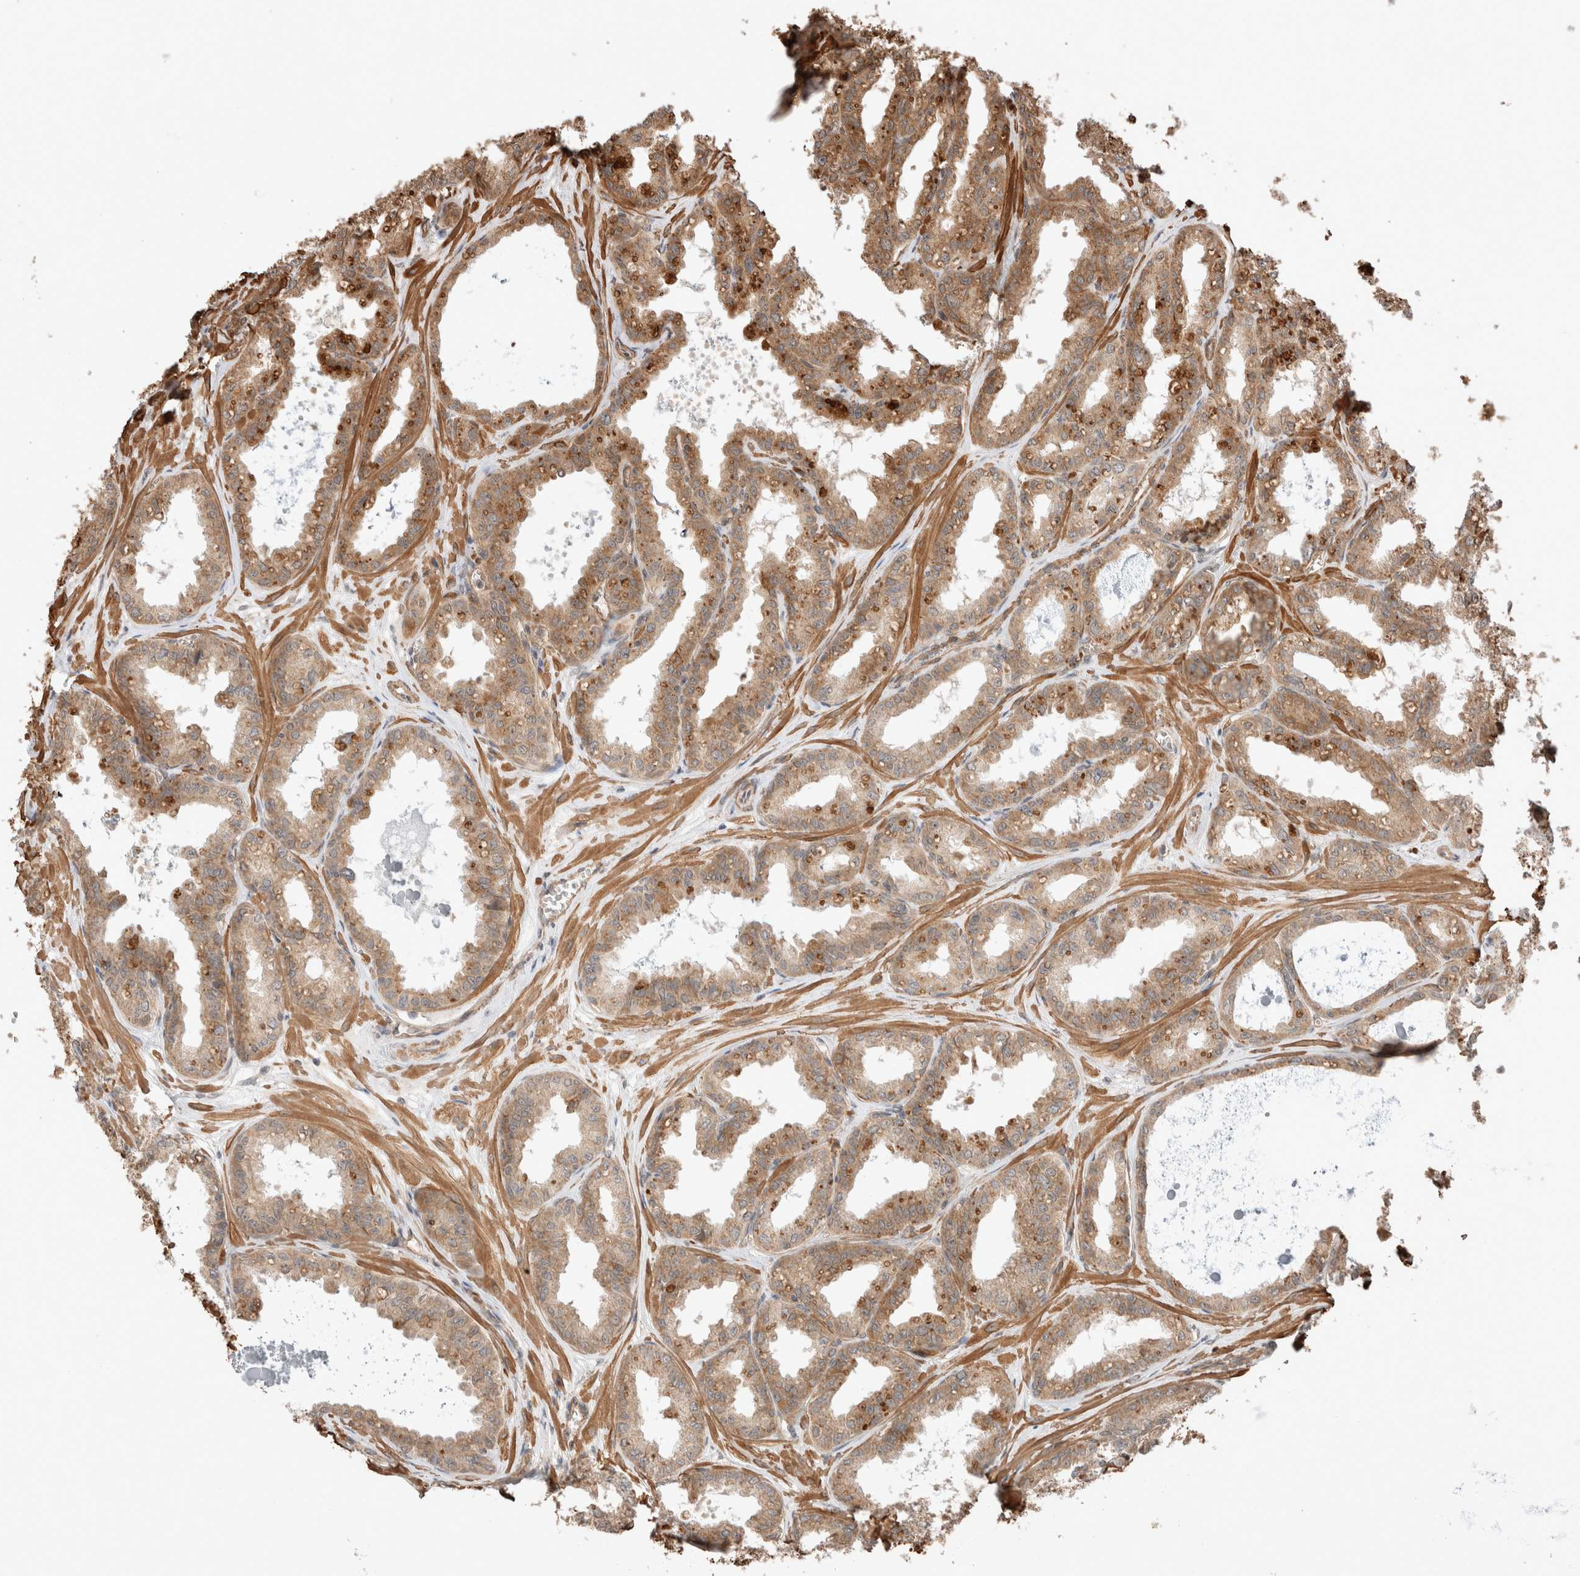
{"staining": {"intensity": "moderate", "quantity": ">75%", "location": "cytoplasmic/membranous"}, "tissue": "seminal vesicle", "cell_type": "Glandular cells", "image_type": "normal", "snomed": [{"axis": "morphology", "description": "Normal tissue, NOS"}, {"axis": "topography", "description": "Prostate"}, {"axis": "topography", "description": "Seminal veicle"}], "caption": "High-power microscopy captured an IHC photomicrograph of benign seminal vesicle, revealing moderate cytoplasmic/membranous positivity in about >75% of glandular cells. (brown staining indicates protein expression, while blue staining denotes nuclei).", "gene": "ZNF649", "patient": {"sex": "male", "age": 51}}